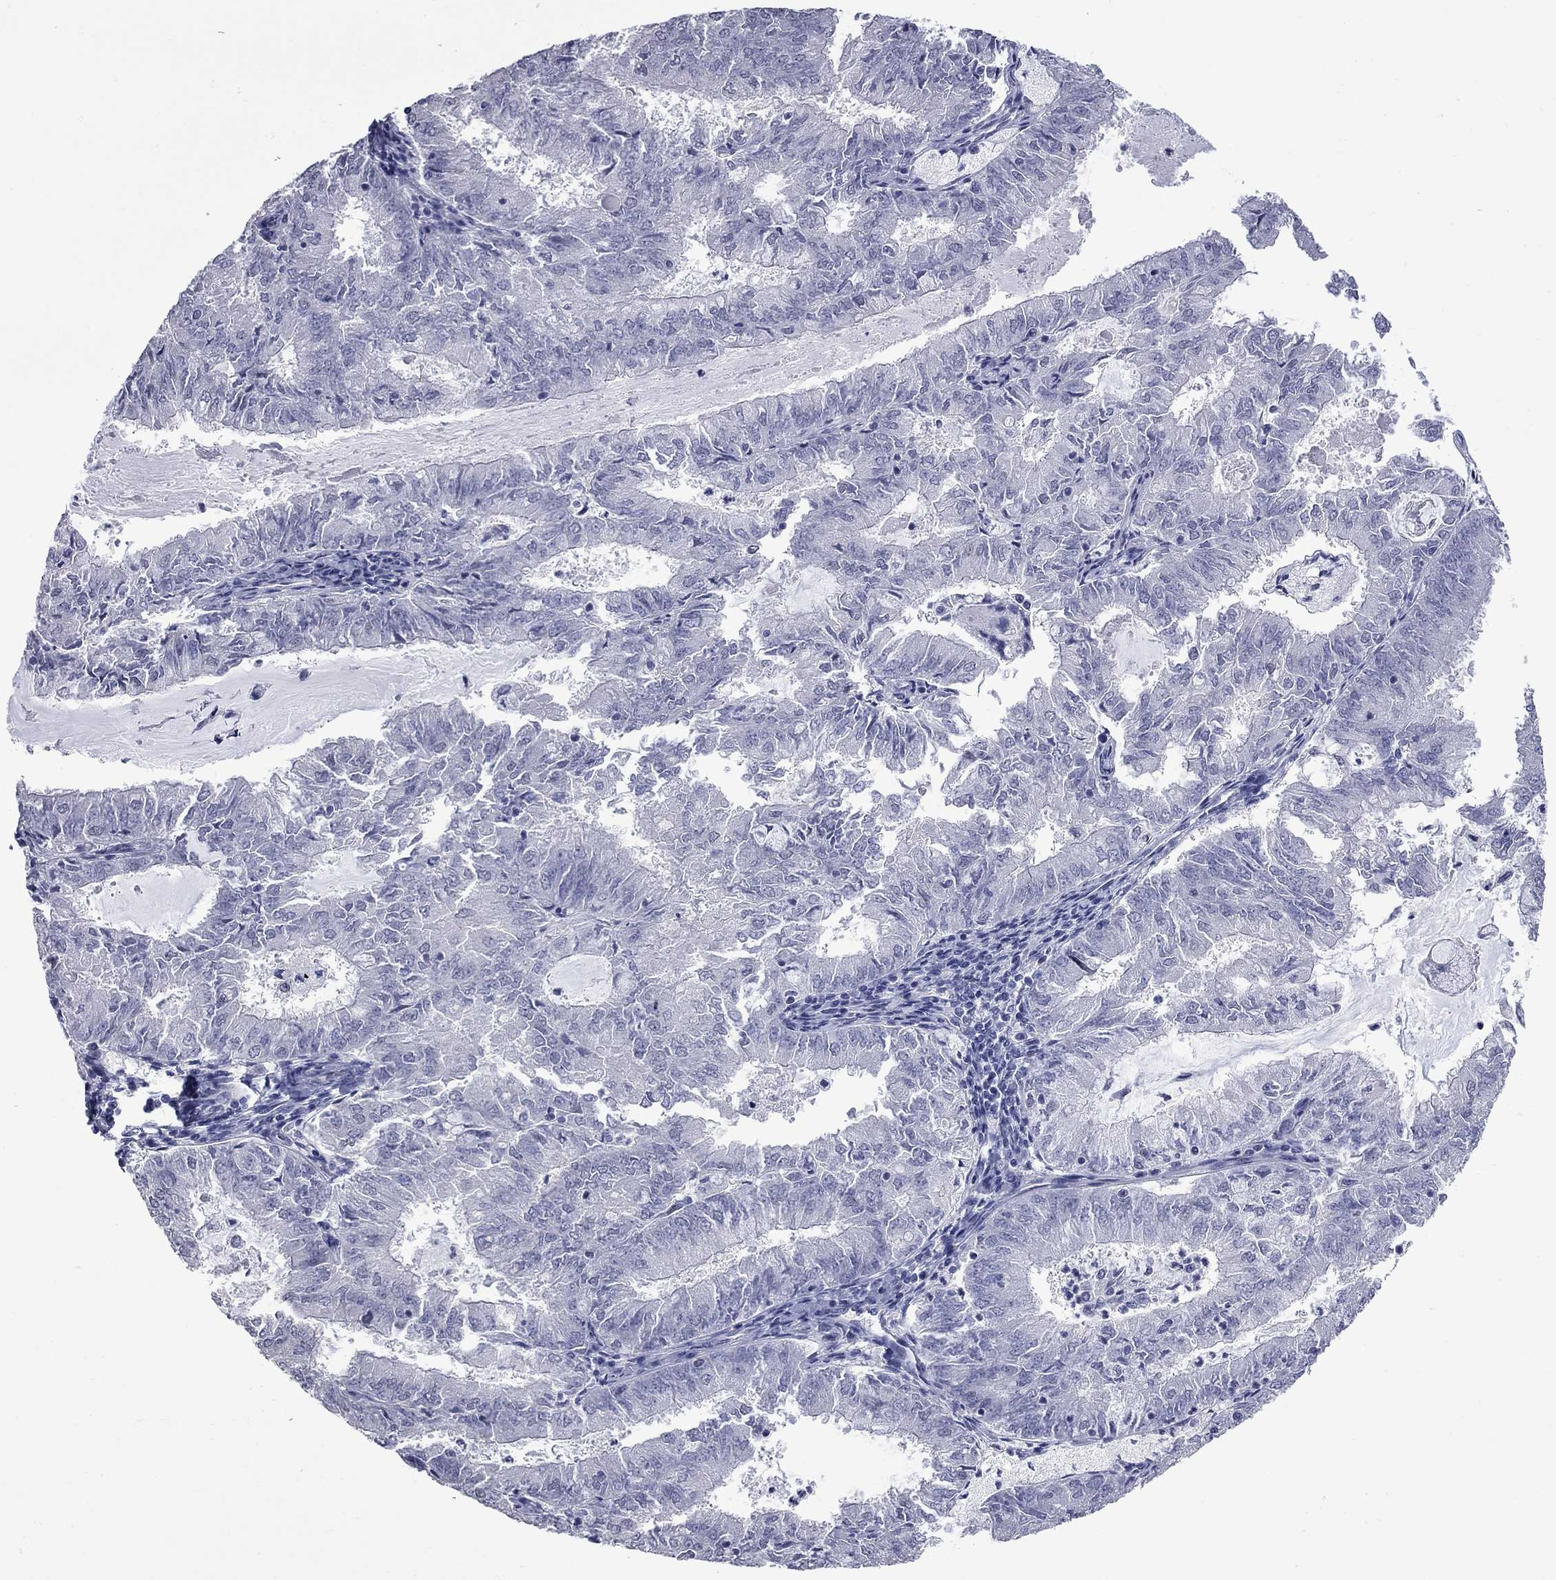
{"staining": {"intensity": "negative", "quantity": "none", "location": "none"}, "tissue": "endometrial cancer", "cell_type": "Tumor cells", "image_type": "cancer", "snomed": [{"axis": "morphology", "description": "Adenocarcinoma, NOS"}, {"axis": "topography", "description": "Endometrium"}], "caption": "An IHC micrograph of endometrial adenocarcinoma is shown. There is no staining in tumor cells of endometrial adenocarcinoma.", "gene": "ZNF154", "patient": {"sex": "female", "age": 57}}